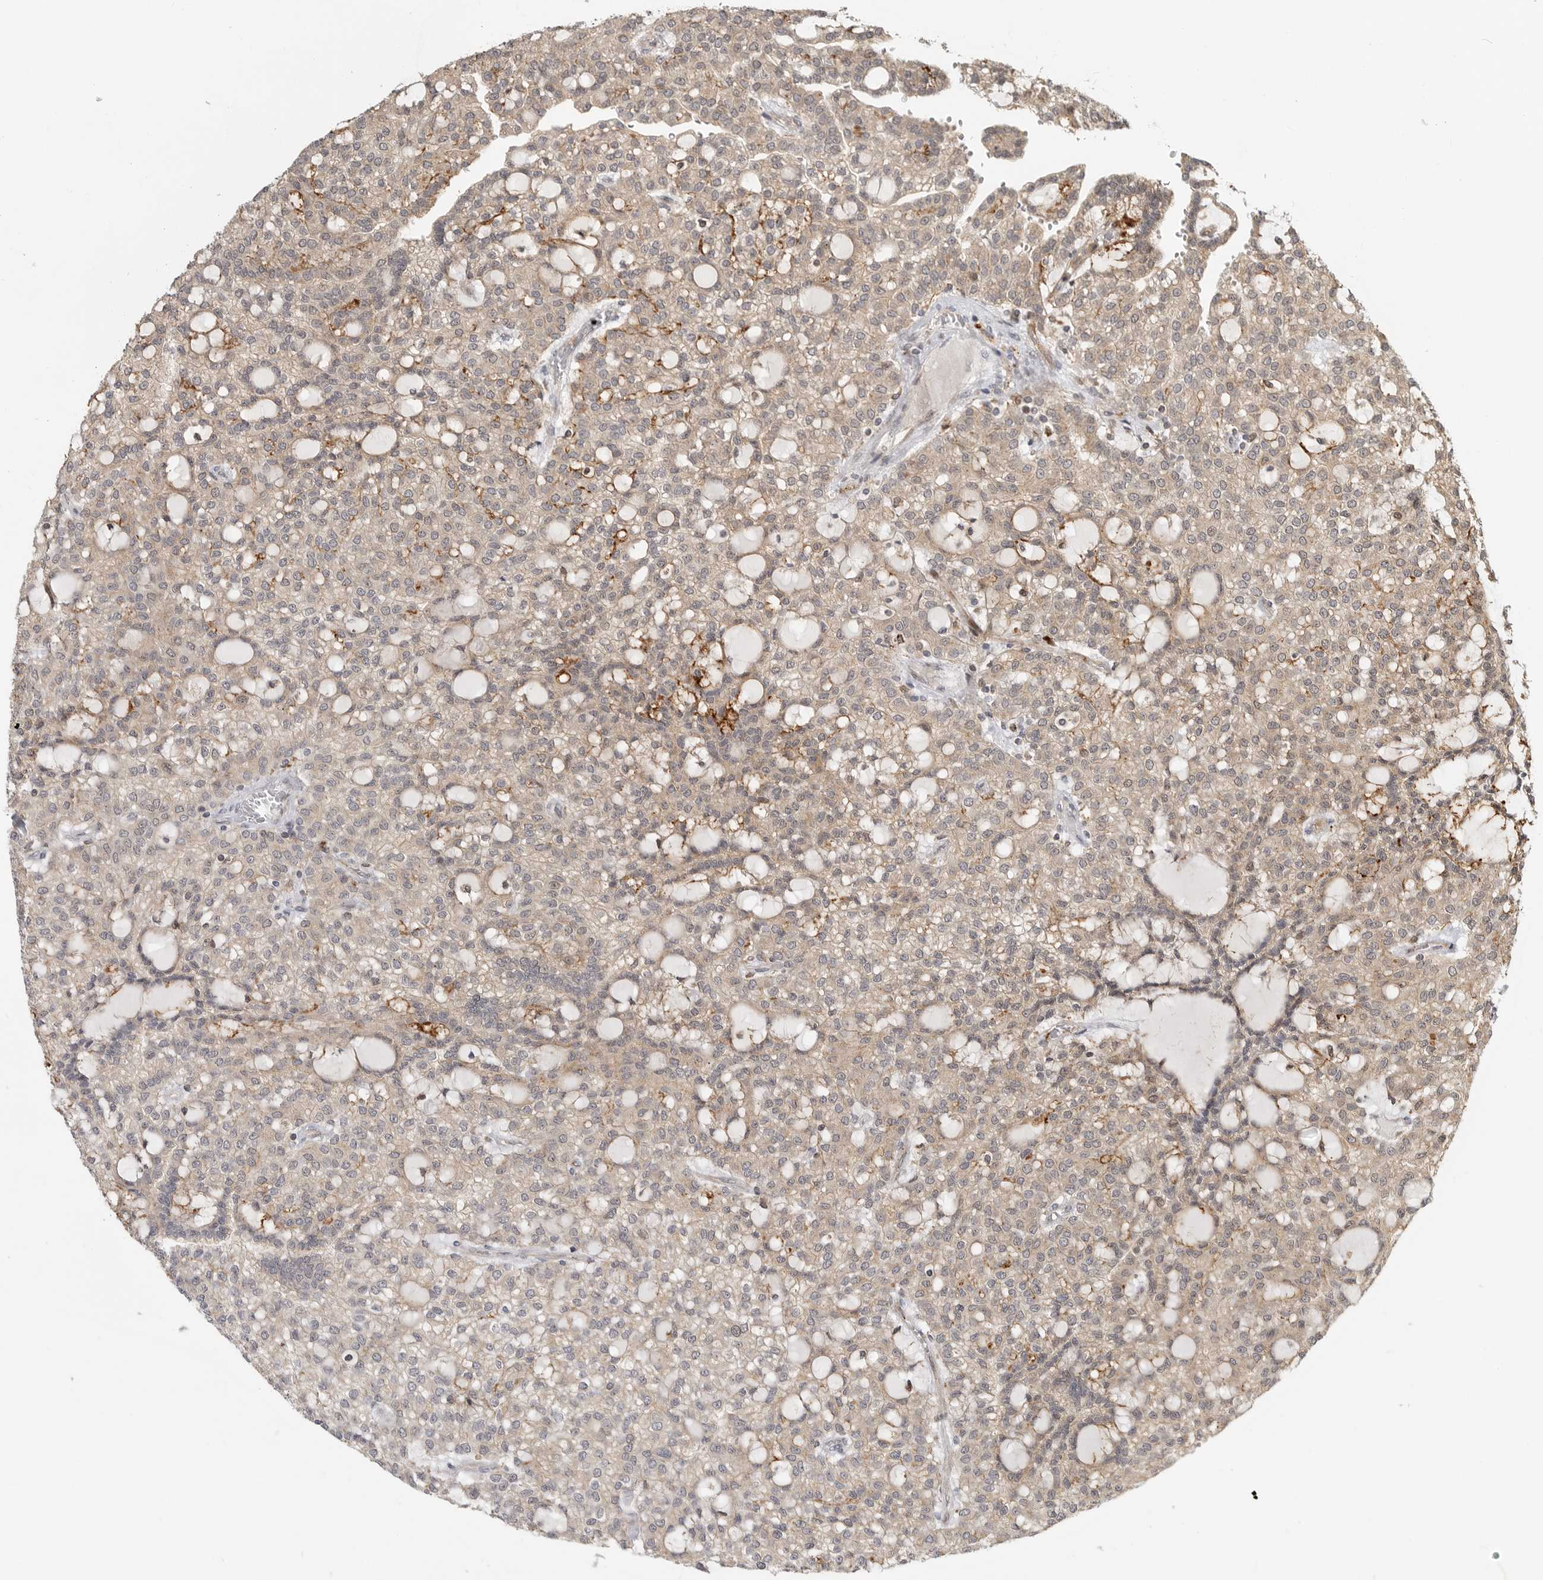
{"staining": {"intensity": "weak", "quantity": "25%-75%", "location": "cytoplasmic/membranous"}, "tissue": "renal cancer", "cell_type": "Tumor cells", "image_type": "cancer", "snomed": [{"axis": "morphology", "description": "Adenocarcinoma, NOS"}, {"axis": "topography", "description": "Kidney"}], "caption": "This image shows adenocarcinoma (renal) stained with IHC to label a protein in brown. The cytoplasmic/membranous of tumor cells show weak positivity for the protein. Nuclei are counter-stained blue.", "gene": "CSNK1G3", "patient": {"sex": "male", "age": 63}}